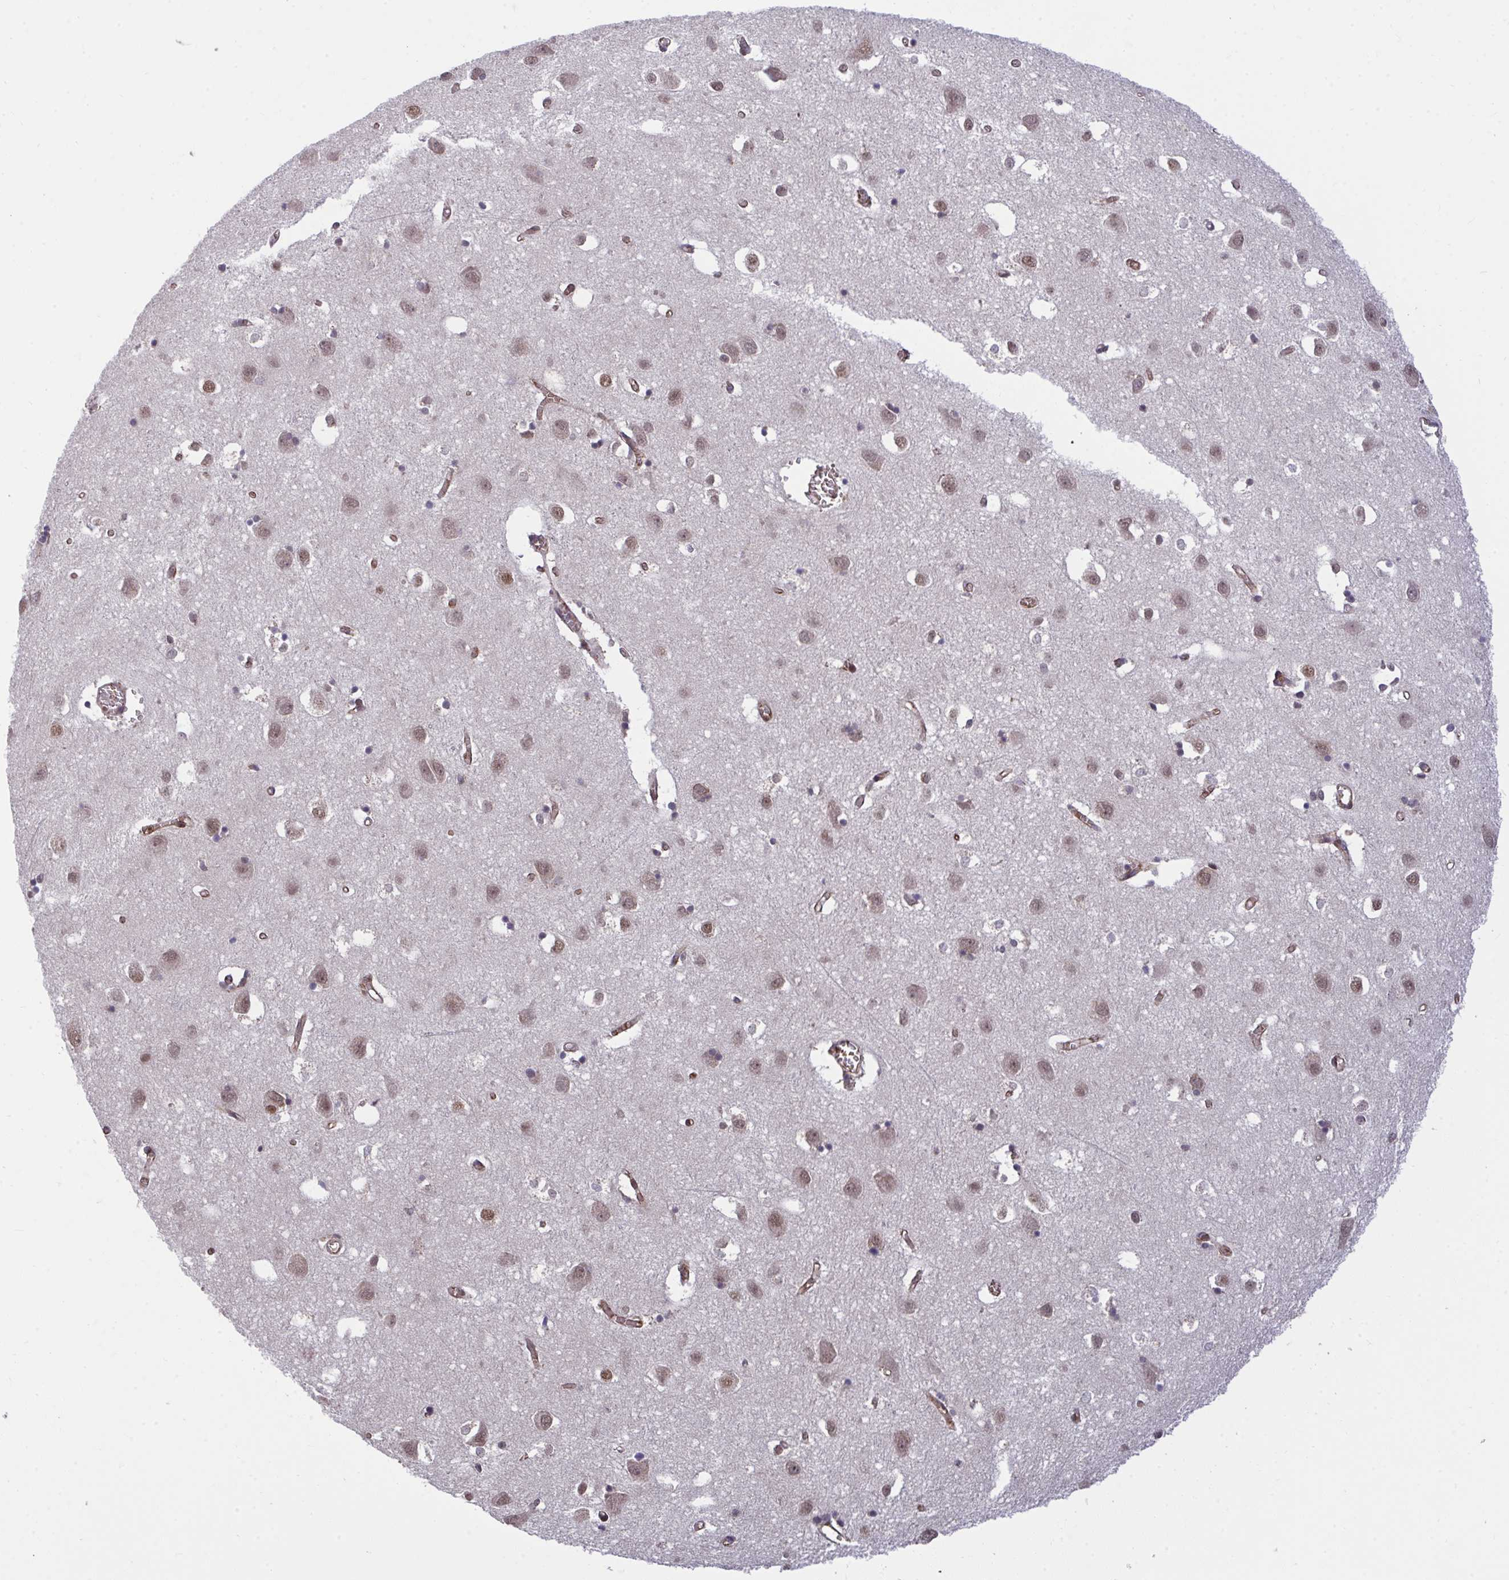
{"staining": {"intensity": "weak", "quantity": ">75%", "location": "cytoplasmic/membranous"}, "tissue": "cerebral cortex", "cell_type": "Endothelial cells", "image_type": "normal", "snomed": [{"axis": "morphology", "description": "Normal tissue, NOS"}, {"axis": "topography", "description": "Cerebral cortex"}], "caption": "Protein staining demonstrates weak cytoplasmic/membranous expression in approximately >75% of endothelial cells in unremarkable cerebral cortex.", "gene": "PPP1CA", "patient": {"sex": "male", "age": 70}}